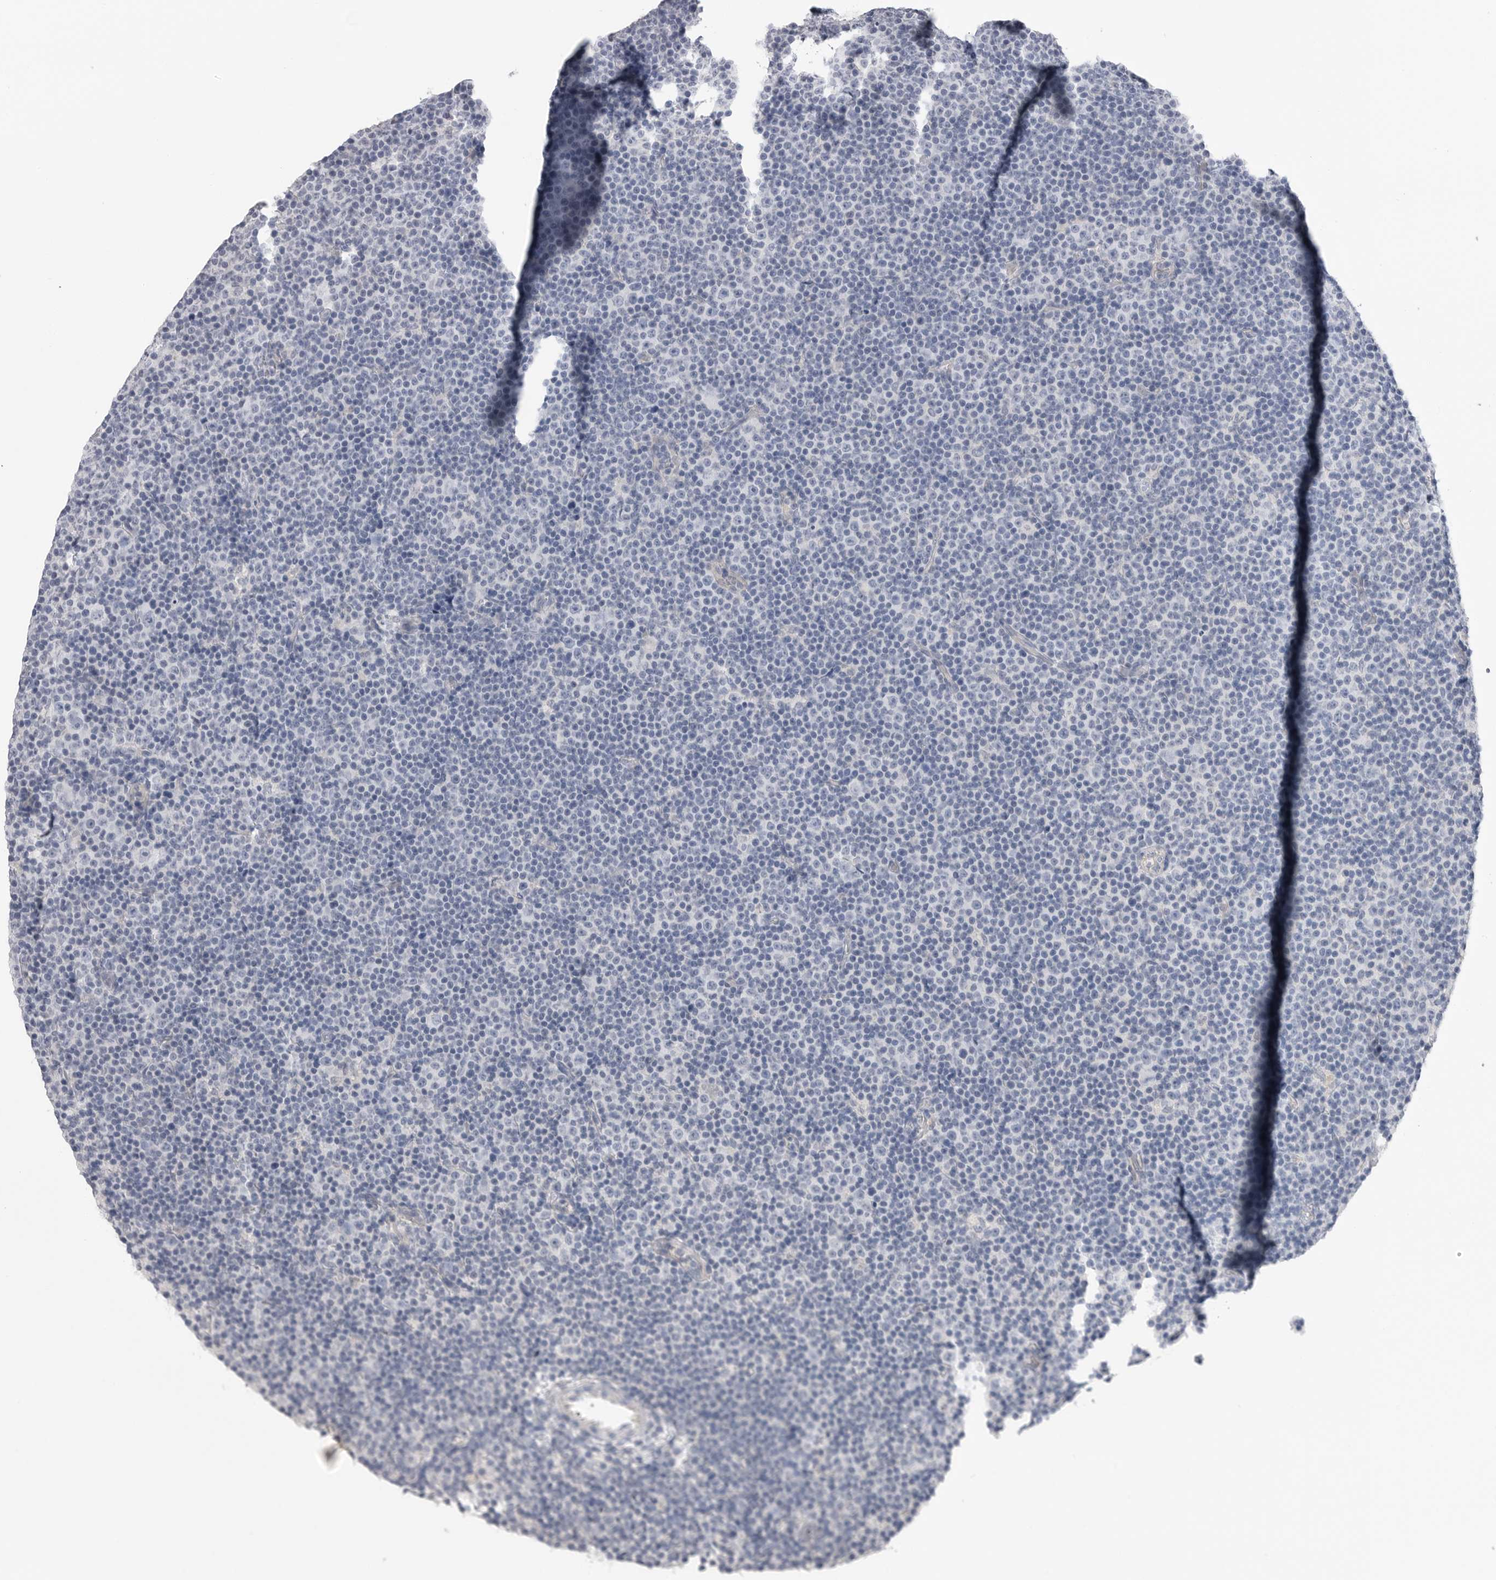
{"staining": {"intensity": "negative", "quantity": "none", "location": "none"}, "tissue": "lymphoma", "cell_type": "Tumor cells", "image_type": "cancer", "snomed": [{"axis": "morphology", "description": "Malignant lymphoma, non-Hodgkin's type, Low grade"}, {"axis": "topography", "description": "Lymph node"}], "caption": "The micrograph demonstrates no staining of tumor cells in low-grade malignant lymphoma, non-Hodgkin's type. (Stains: DAB (3,3'-diaminobenzidine) immunohistochemistry (IHC) with hematoxylin counter stain, Microscopy: brightfield microscopy at high magnification).", "gene": "DLGAP3", "patient": {"sex": "female", "age": 67}}